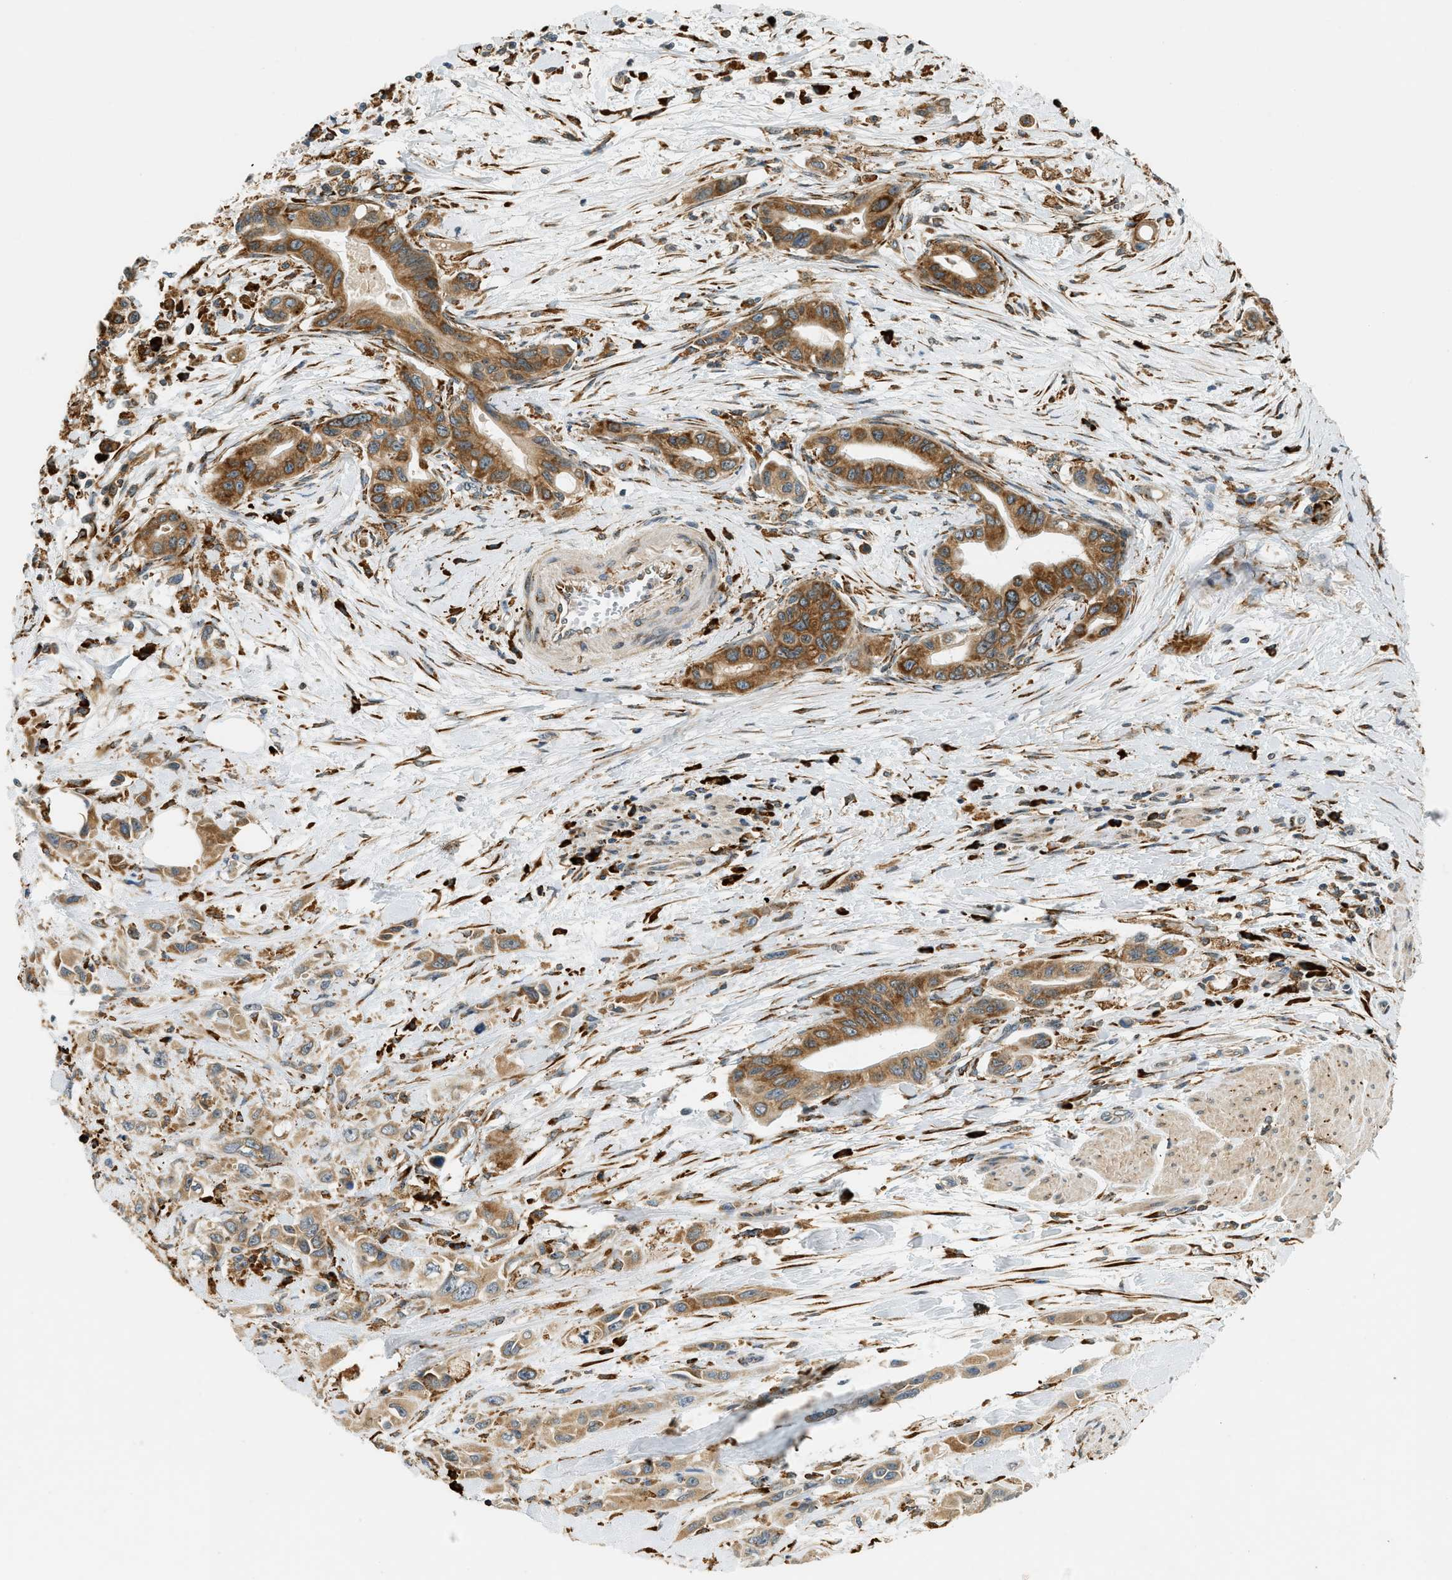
{"staining": {"intensity": "moderate", "quantity": ">75%", "location": "cytoplasmic/membranous"}, "tissue": "pancreatic cancer", "cell_type": "Tumor cells", "image_type": "cancer", "snomed": [{"axis": "morphology", "description": "Adenocarcinoma, NOS"}, {"axis": "topography", "description": "Pancreas"}], "caption": "Human pancreatic cancer stained with a brown dye exhibits moderate cytoplasmic/membranous positive staining in approximately >75% of tumor cells.", "gene": "SEMA4D", "patient": {"sex": "female", "age": 73}}